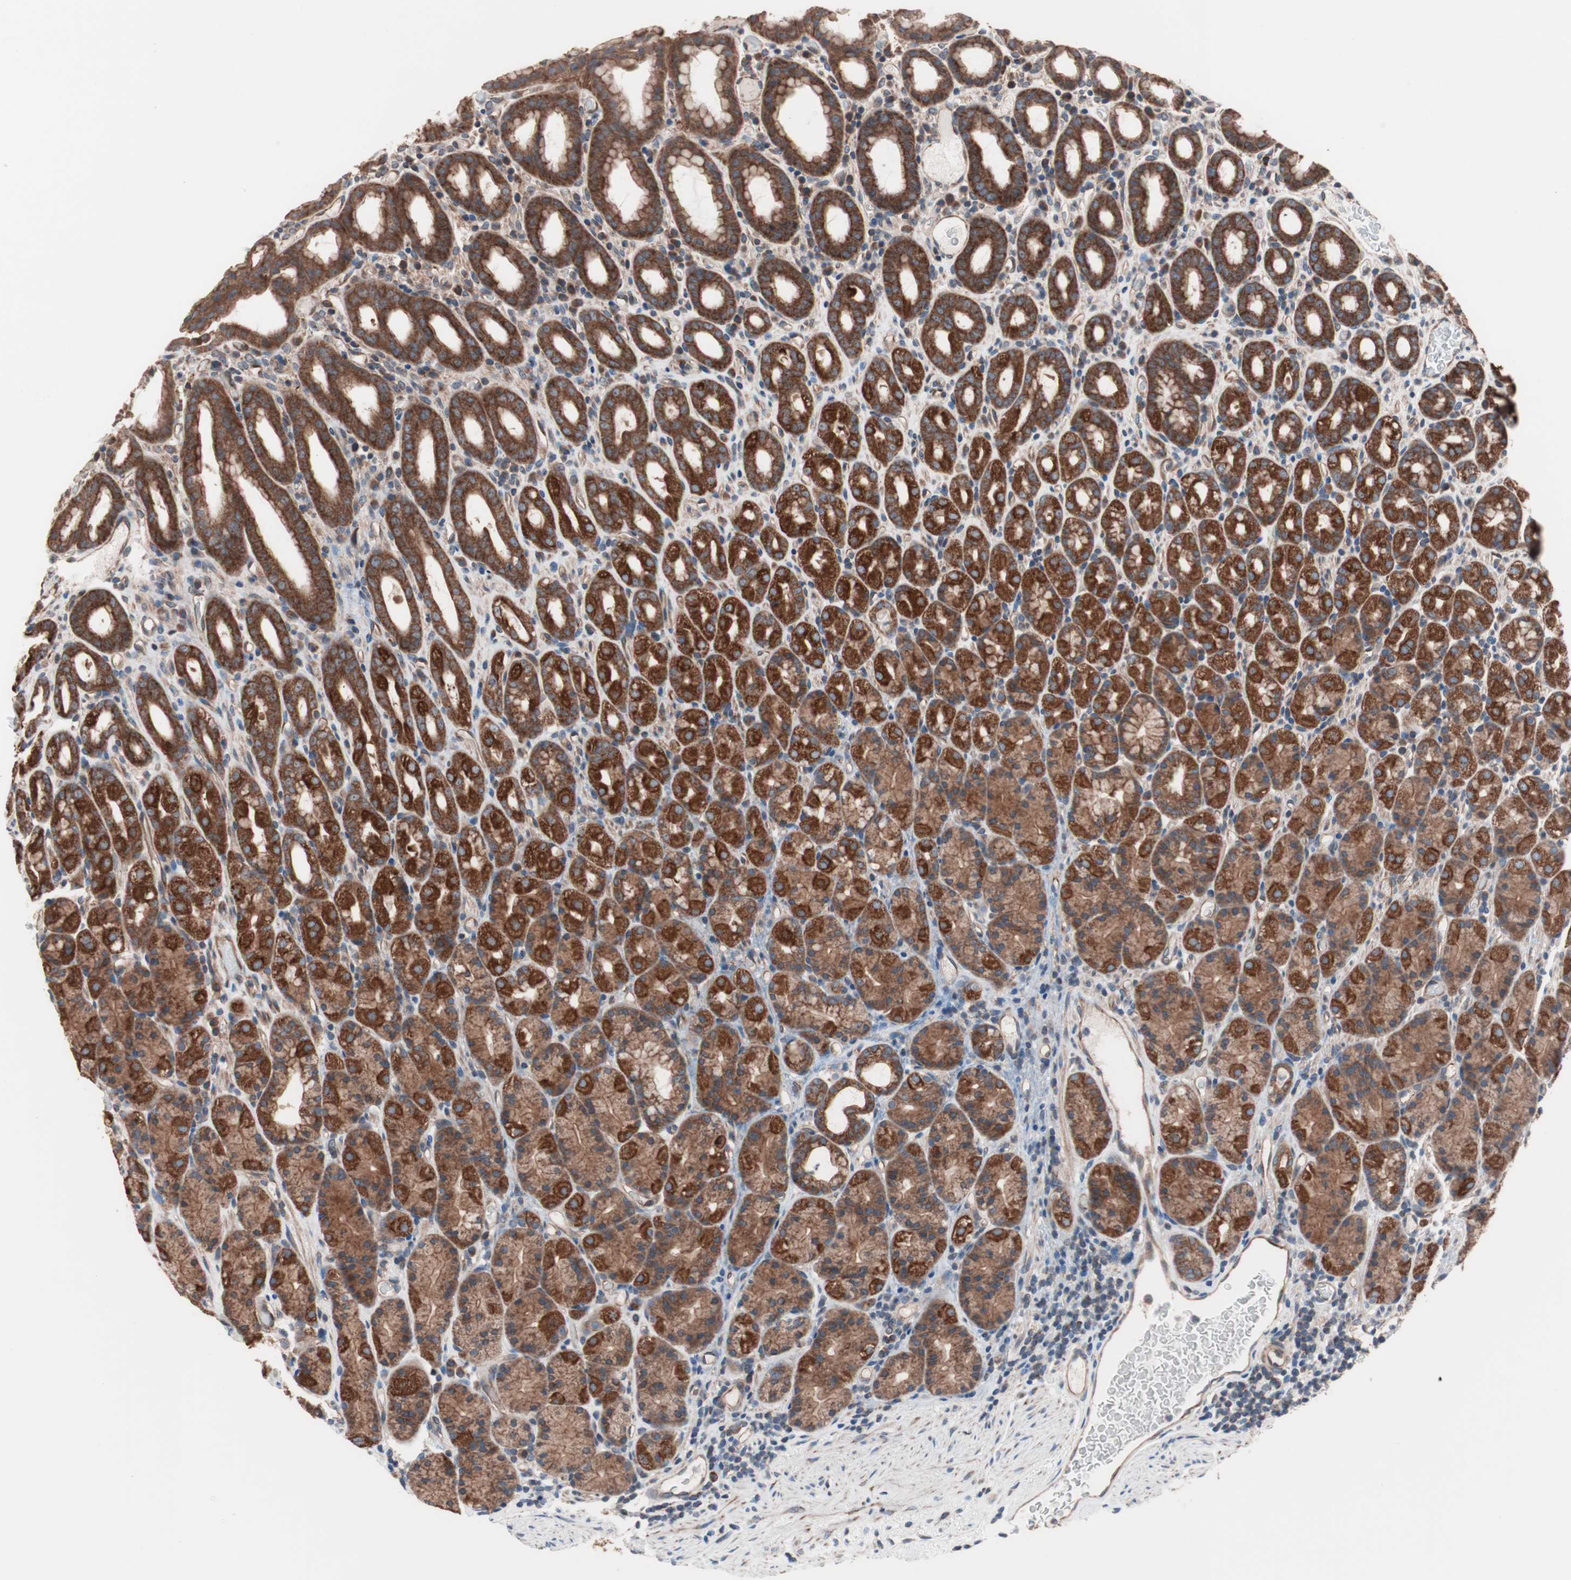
{"staining": {"intensity": "strong", "quantity": ">75%", "location": "cytoplasmic/membranous"}, "tissue": "stomach", "cell_type": "Glandular cells", "image_type": "normal", "snomed": [{"axis": "morphology", "description": "Normal tissue, NOS"}, {"axis": "topography", "description": "Stomach, upper"}], "caption": "Protein staining of normal stomach shows strong cytoplasmic/membranous staining in about >75% of glandular cells.", "gene": "CTTNBP2NL", "patient": {"sex": "male", "age": 68}}